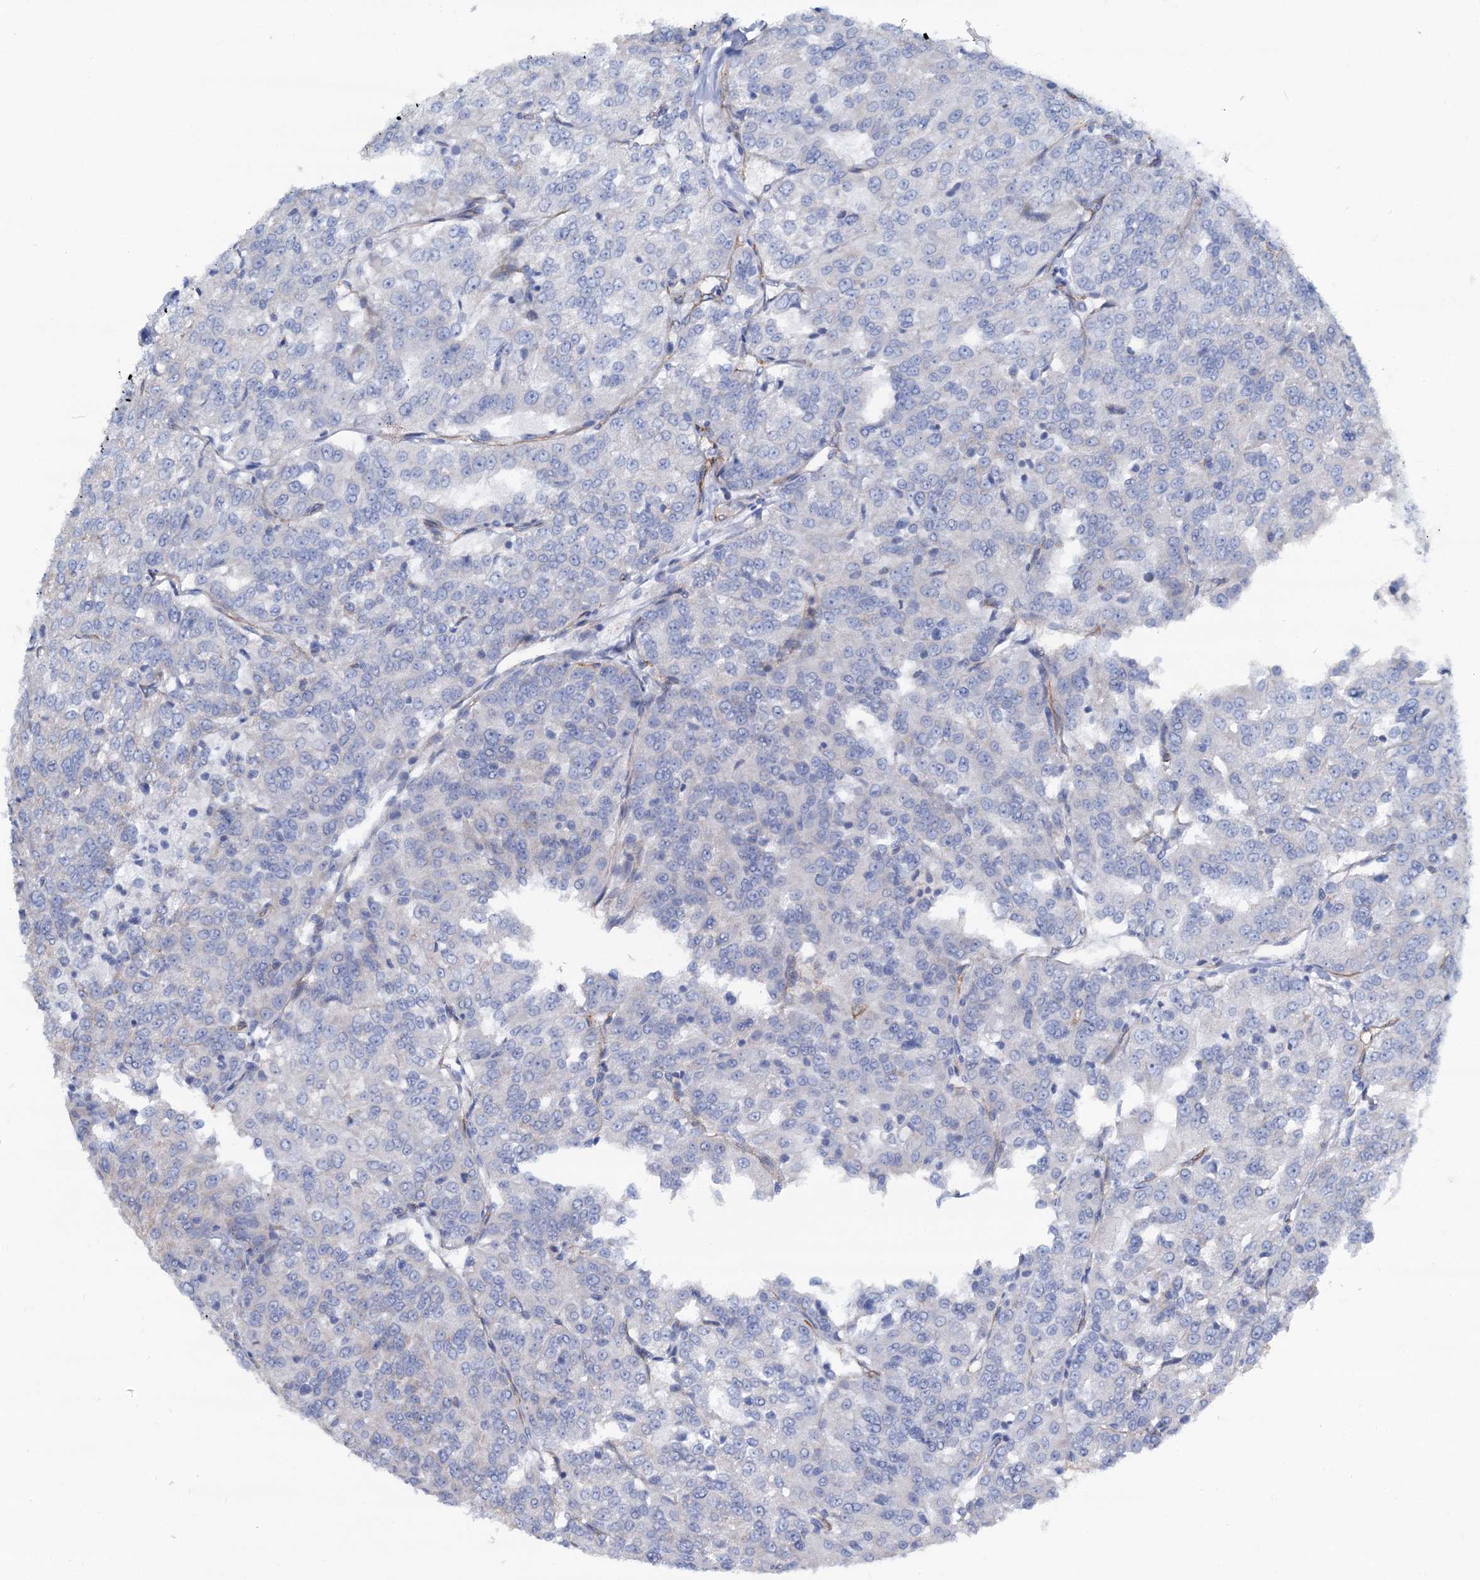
{"staining": {"intensity": "negative", "quantity": "none", "location": "none"}, "tissue": "renal cancer", "cell_type": "Tumor cells", "image_type": "cancer", "snomed": [{"axis": "morphology", "description": "Adenocarcinoma, NOS"}, {"axis": "topography", "description": "Kidney"}], "caption": "Tumor cells show no significant protein positivity in renal adenocarcinoma.", "gene": "SLC1A3", "patient": {"sex": "female", "age": 63}}